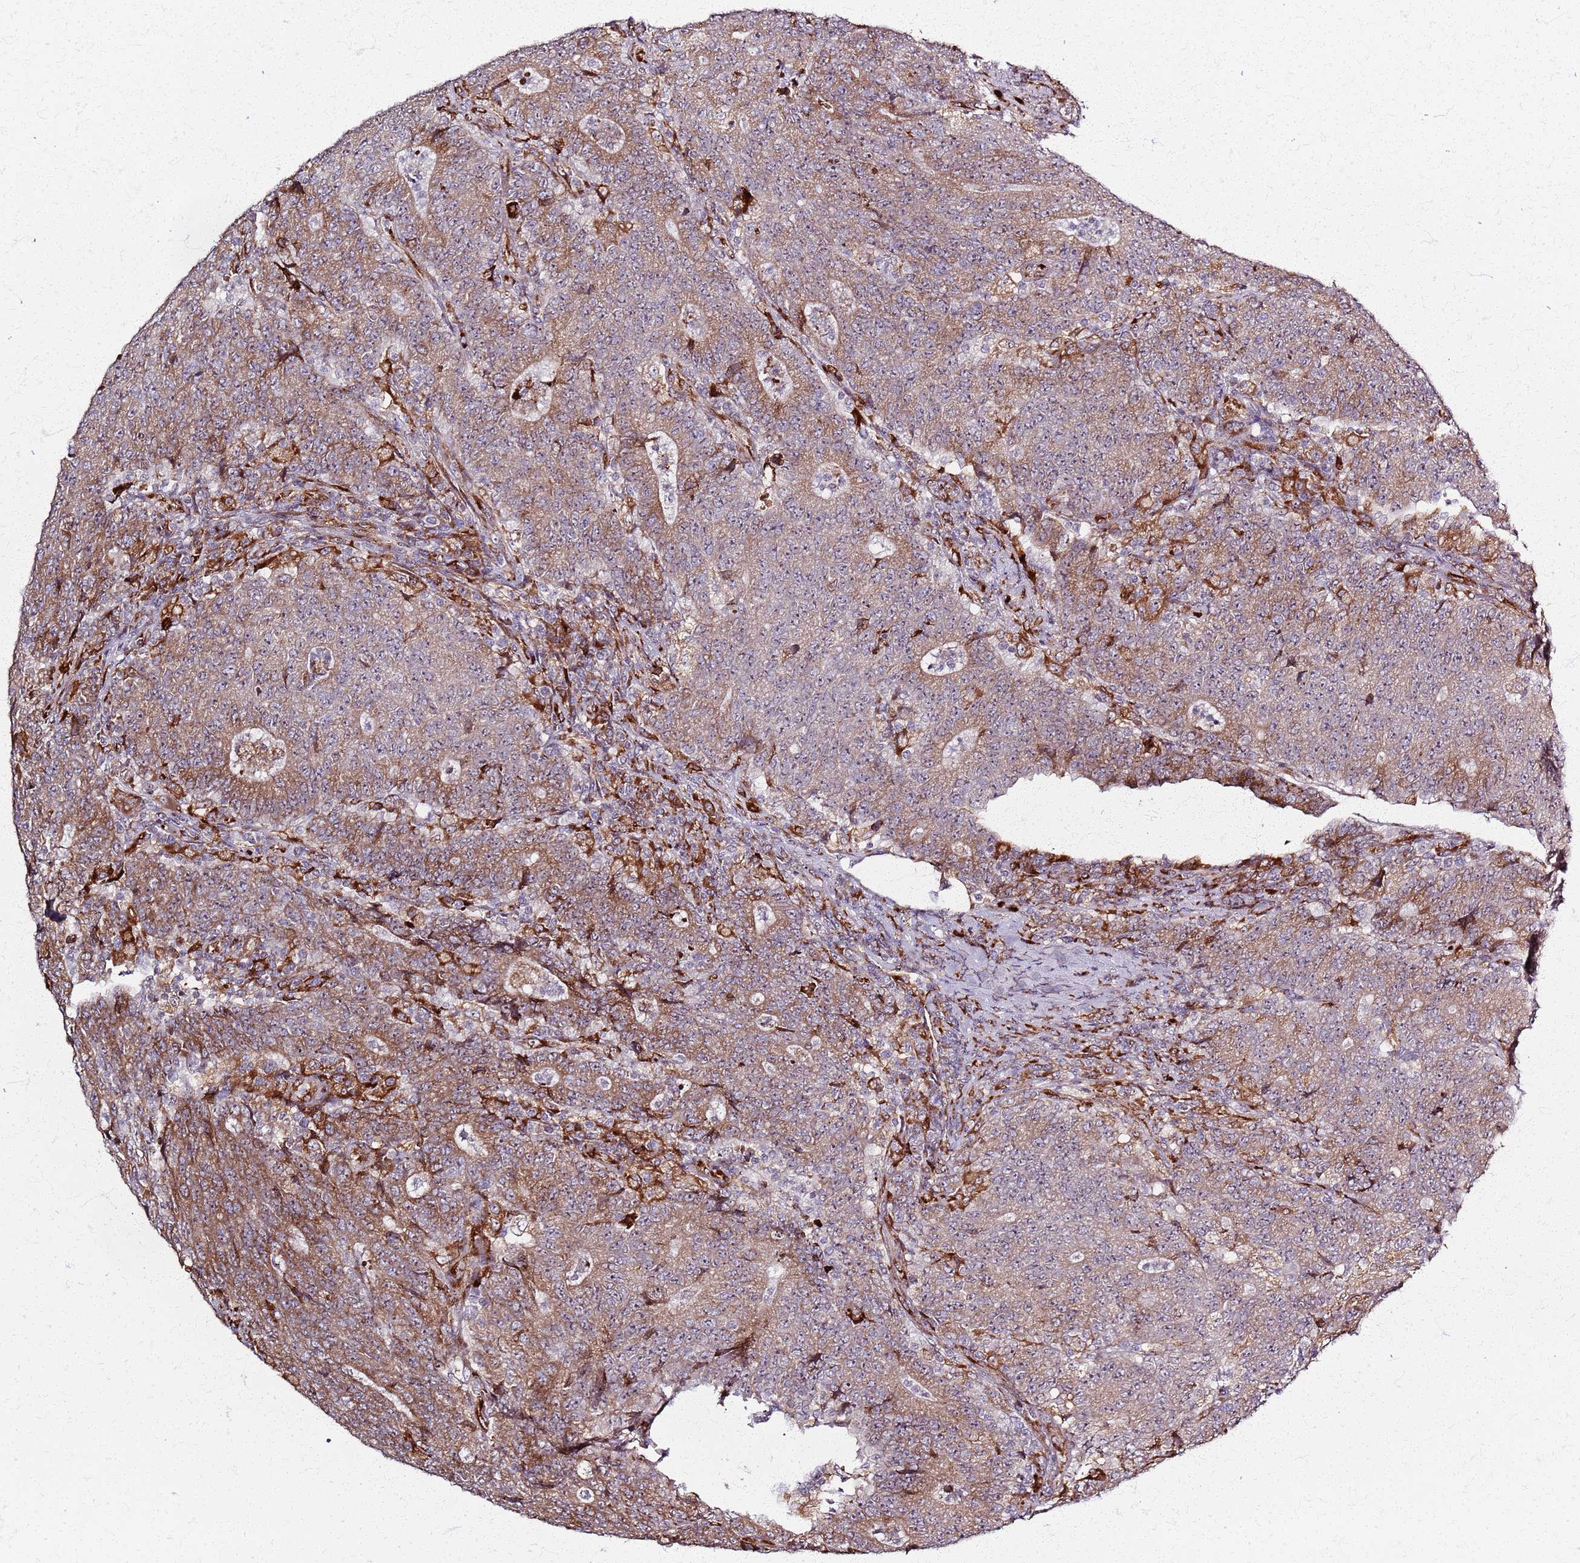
{"staining": {"intensity": "moderate", "quantity": ">75%", "location": "cytoplasmic/membranous,nuclear"}, "tissue": "colorectal cancer", "cell_type": "Tumor cells", "image_type": "cancer", "snomed": [{"axis": "morphology", "description": "Adenocarcinoma, NOS"}, {"axis": "topography", "description": "Colon"}], "caption": "Adenocarcinoma (colorectal) stained with DAB (3,3'-diaminobenzidine) immunohistochemistry (IHC) demonstrates medium levels of moderate cytoplasmic/membranous and nuclear positivity in approximately >75% of tumor cells. Using DAB (brown) and hematoxylin (blue) stains, captured at high magnification using brightfield microscopy.", "gene": "KRI1", "patient": {"sex": "female", "age": 75}}